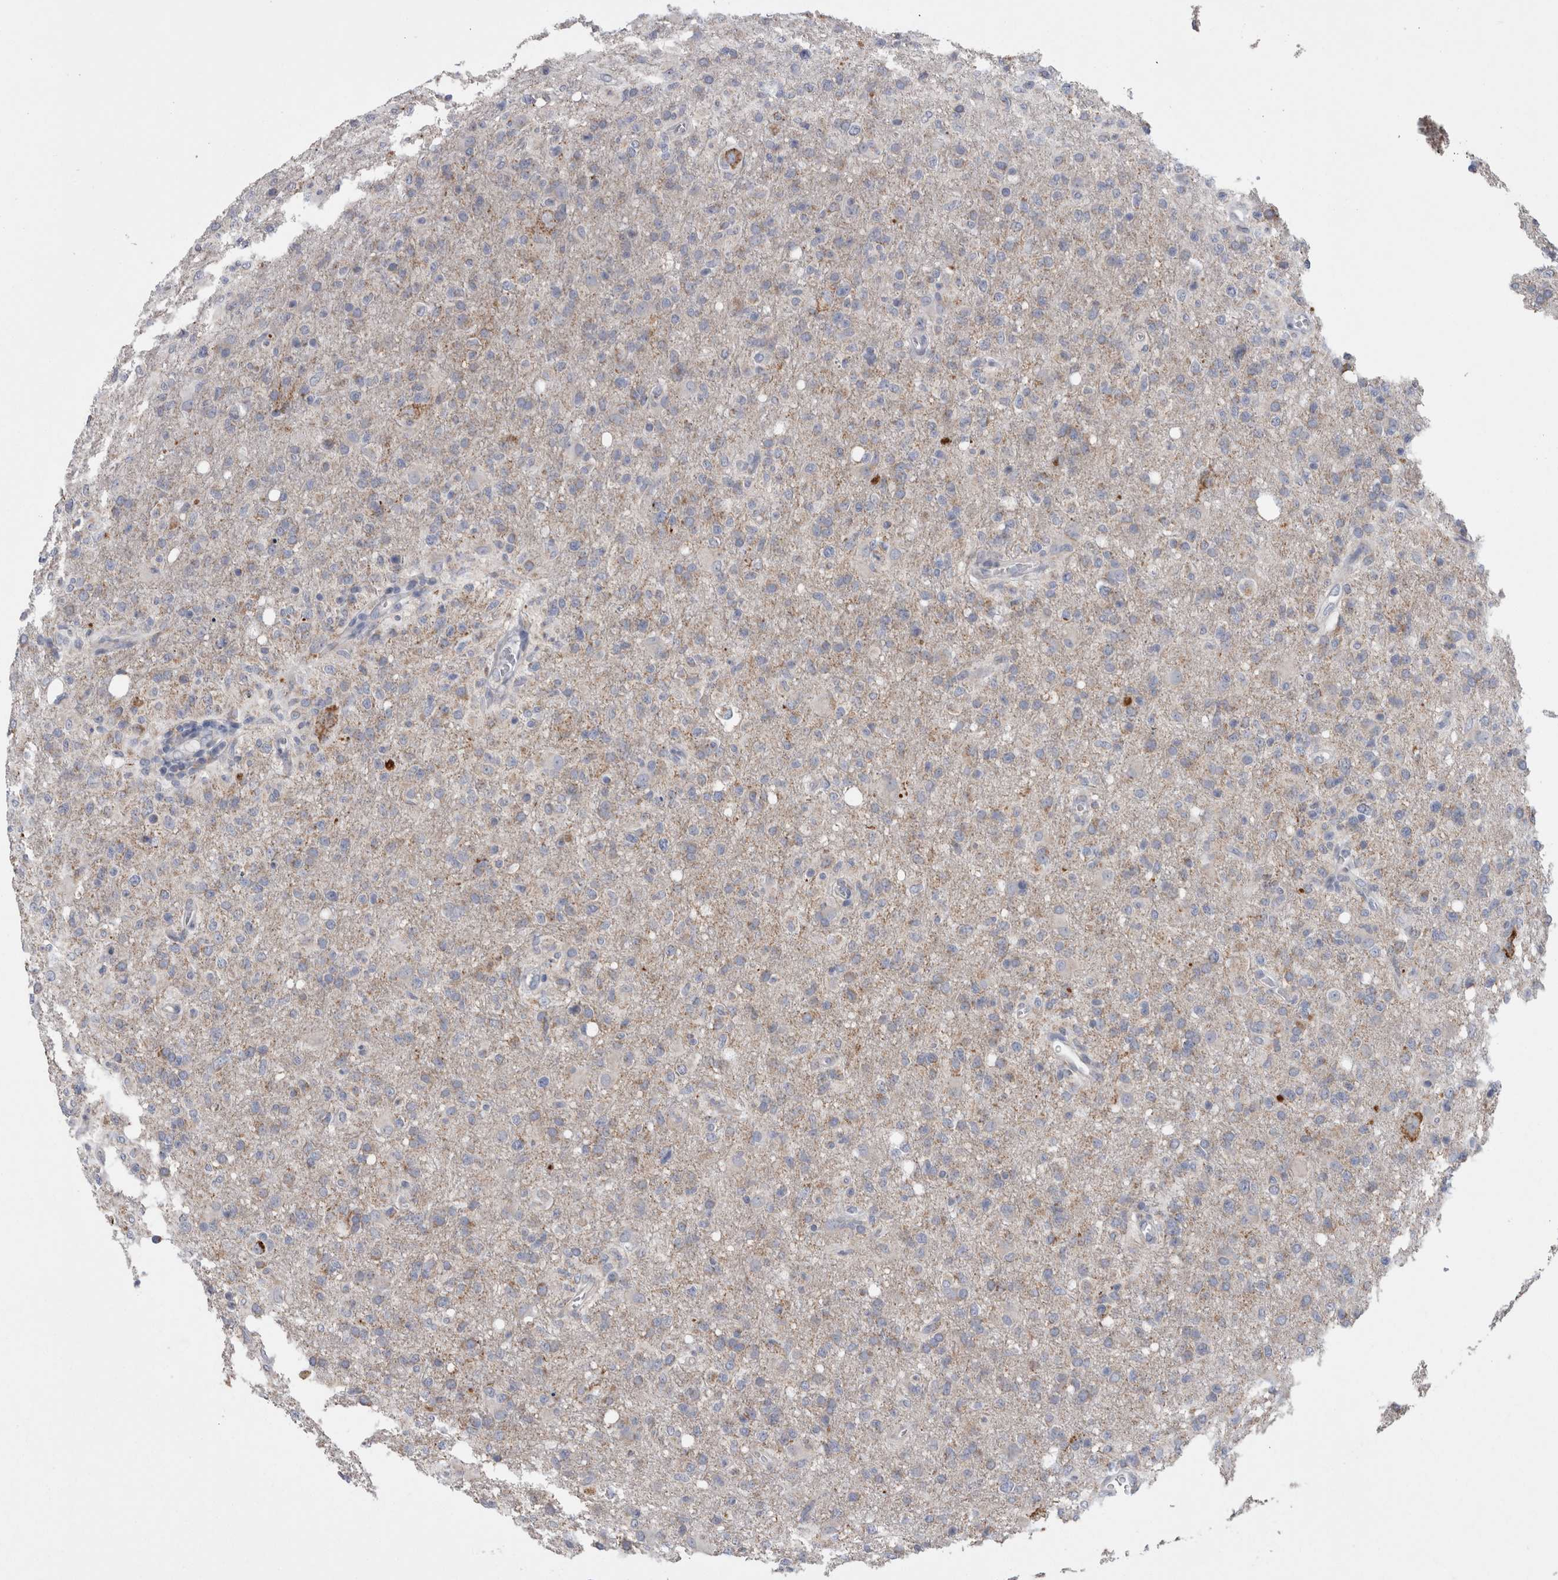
{"staining": {"intensity": "weak", "quantity": "25%-75%", "location": "cytoplasmic/membranous"}, "tissue": "glioma", "cell_type": "Tumor cells", "image_type": "cancer", "snomed": [{"axis": "morphology", "description": "Glioma, malignant, High grade"}, {"axis": "topography", "description": "Brain"}], "caption": "Weak cytoplasmic/membranous protein expression is identified in about 25%-75% of tumor cells in malignant glioma (high-grade). Ihc stains the protein in brown and the nuclei are stained blue.", "gene": "GDAP1", "patient": {"sex": "female", "age": 57}}